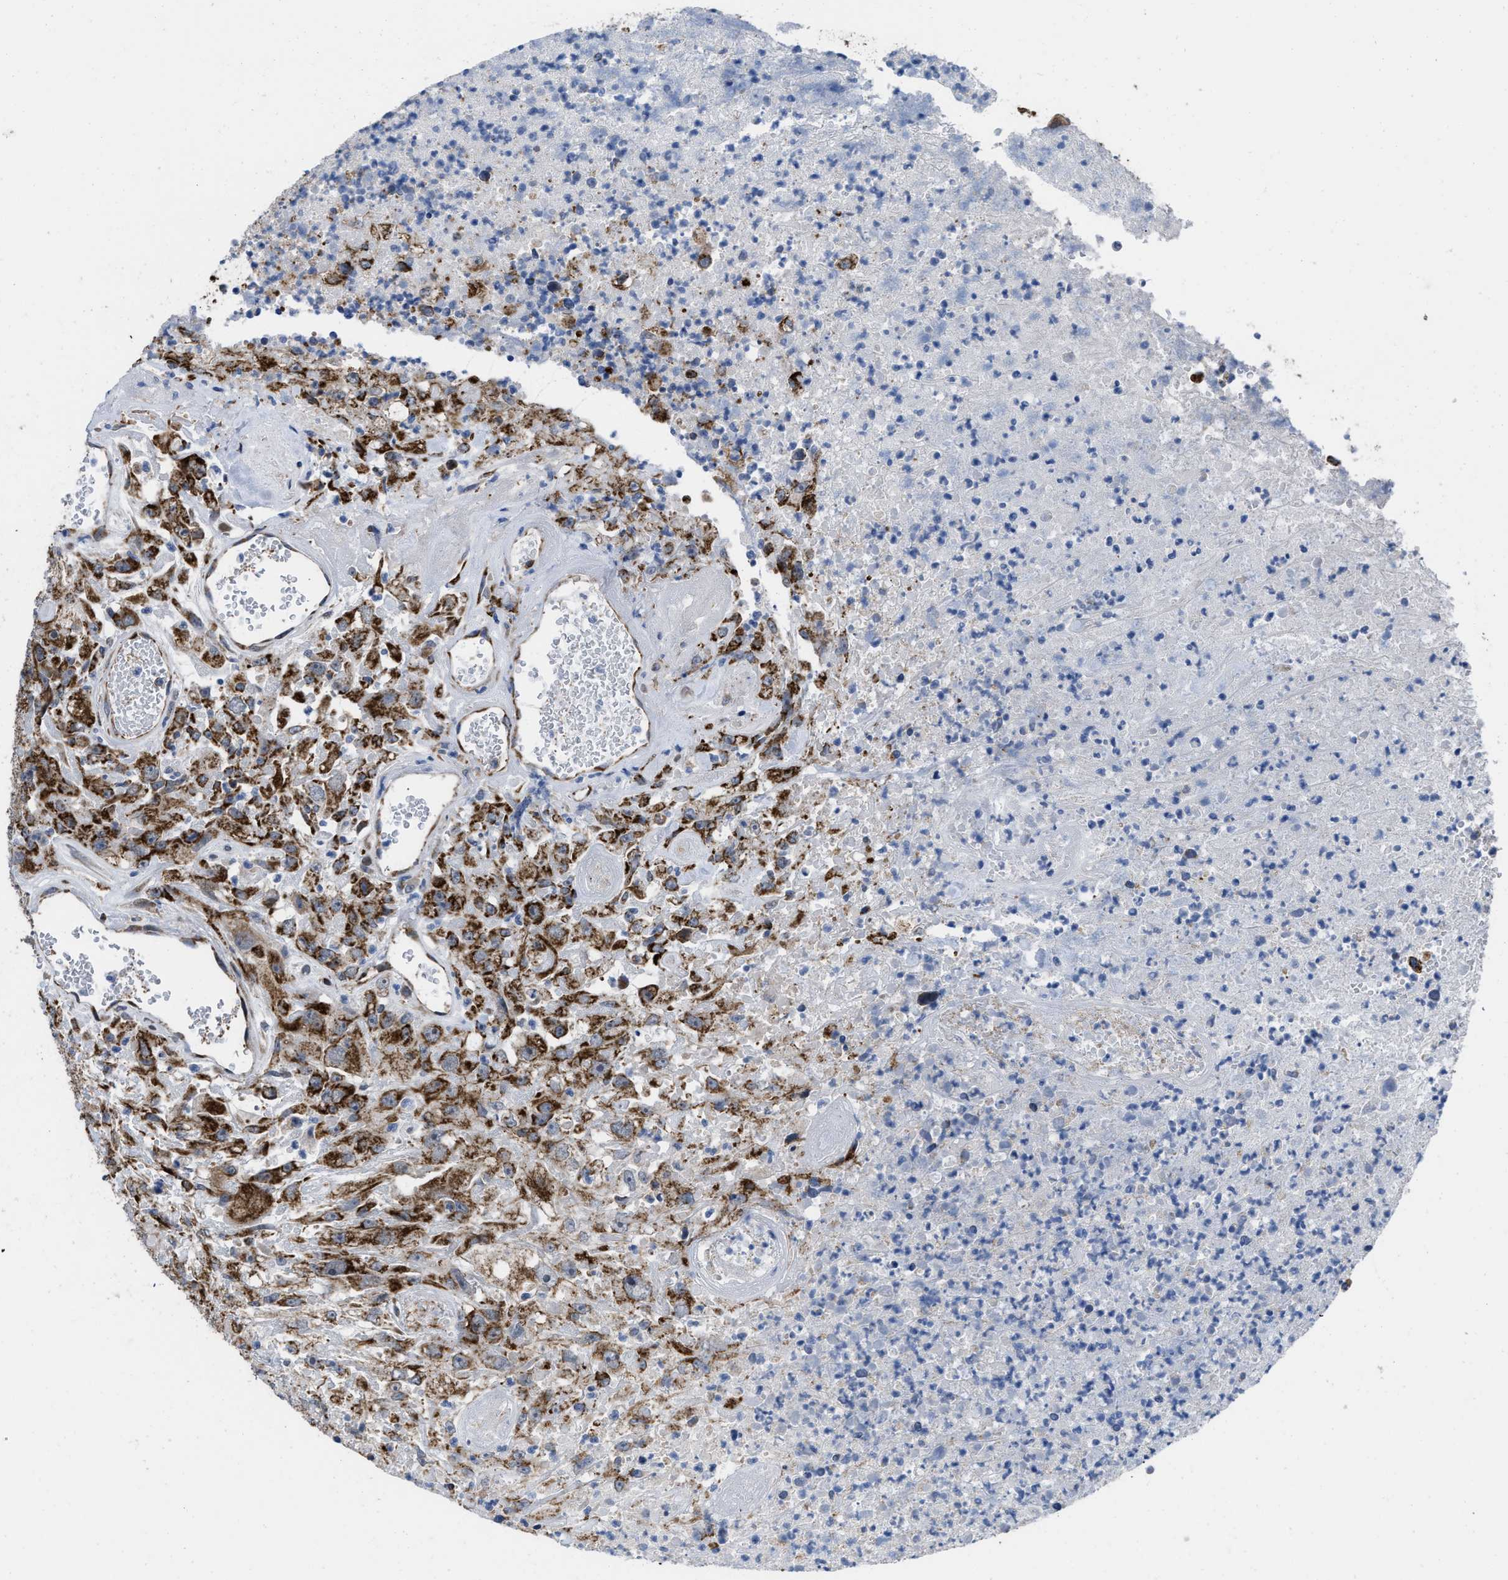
{"staining": {"intensity": "strong", "quantity": ">75%", "location": "cytoplasmic/membranous"}, "tissue": "urothelial cancer", "cell_type": "Tumor cells", "image_type": "cancer", "snomed": [{"axis": "morphology", "description": "Urothelial carcinoma, High grade"}, {"axis": "topography", "description": "Urinary bladder"}], "caption": "The image displays a brown stain indicating the presence of a protein in the cytoplasmic/membranous of tumor cells in urothelial cancer.", "gene": "AKAP1", "patient": {"sex": "male", "age": 46}}